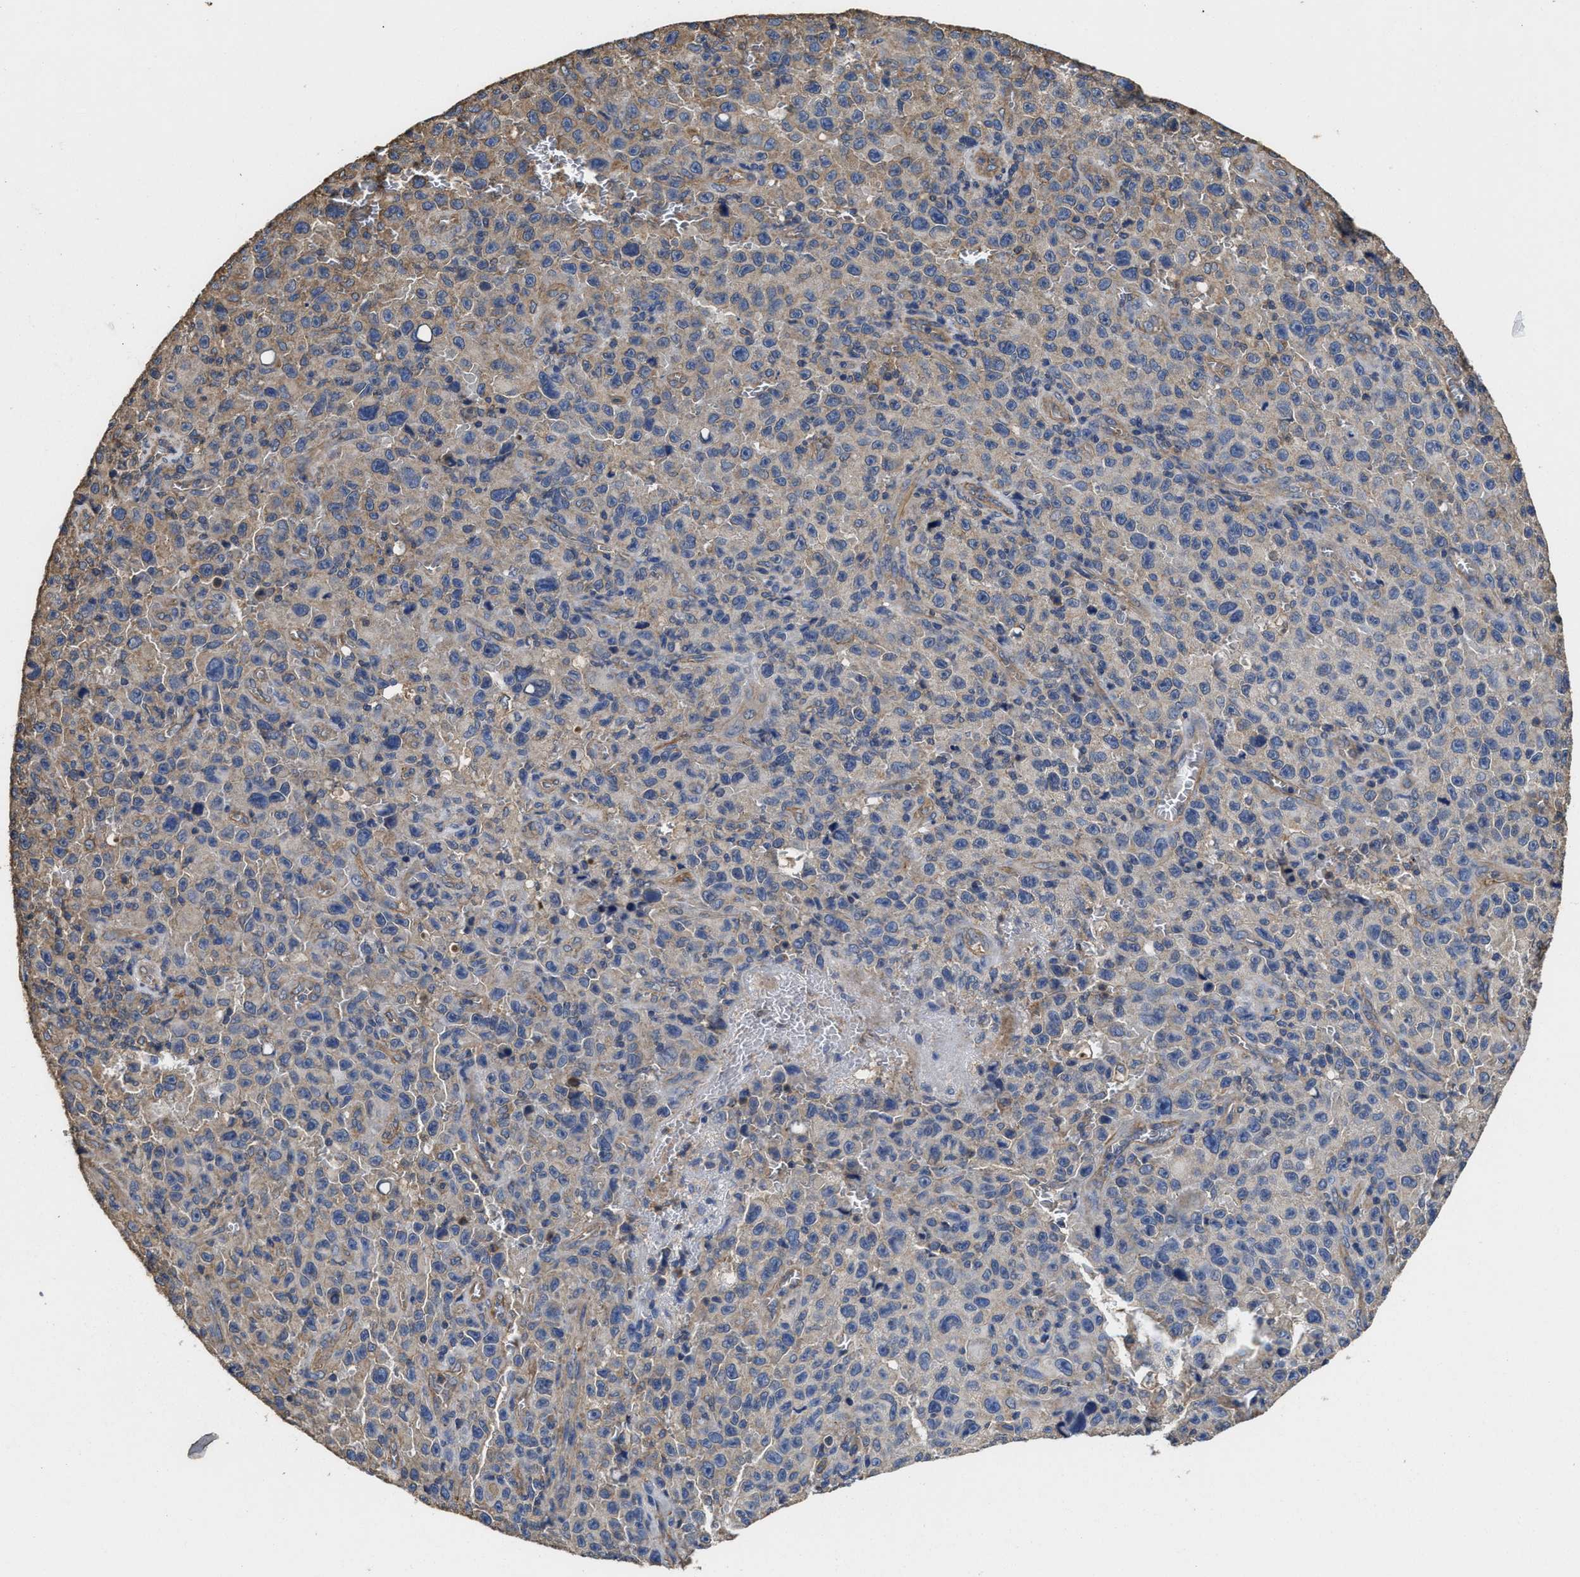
{"staining": {"intensity": "weak", "quantity": "25%-75%", "location": "cytoplasmic/membranous"}, "tissue": "melanoma", "cell_type": "Tumor cells", "image_type": "cancer", "snomed": [{"axis": "morphology", "description": "Malignant melanoma, NOS"}, {"axis": "topography", "description": "Skin"}], "caption": "Immunohistochemistry (DAB (3,3'-diaminobenzidine)) staining of melanoma demonstrates weak cytoplasmic/membranous protein expression in approximately 25%-75% of tumor cells.", "gene": "SFXN4", "patient": {"sex": "female", "age": 82}}